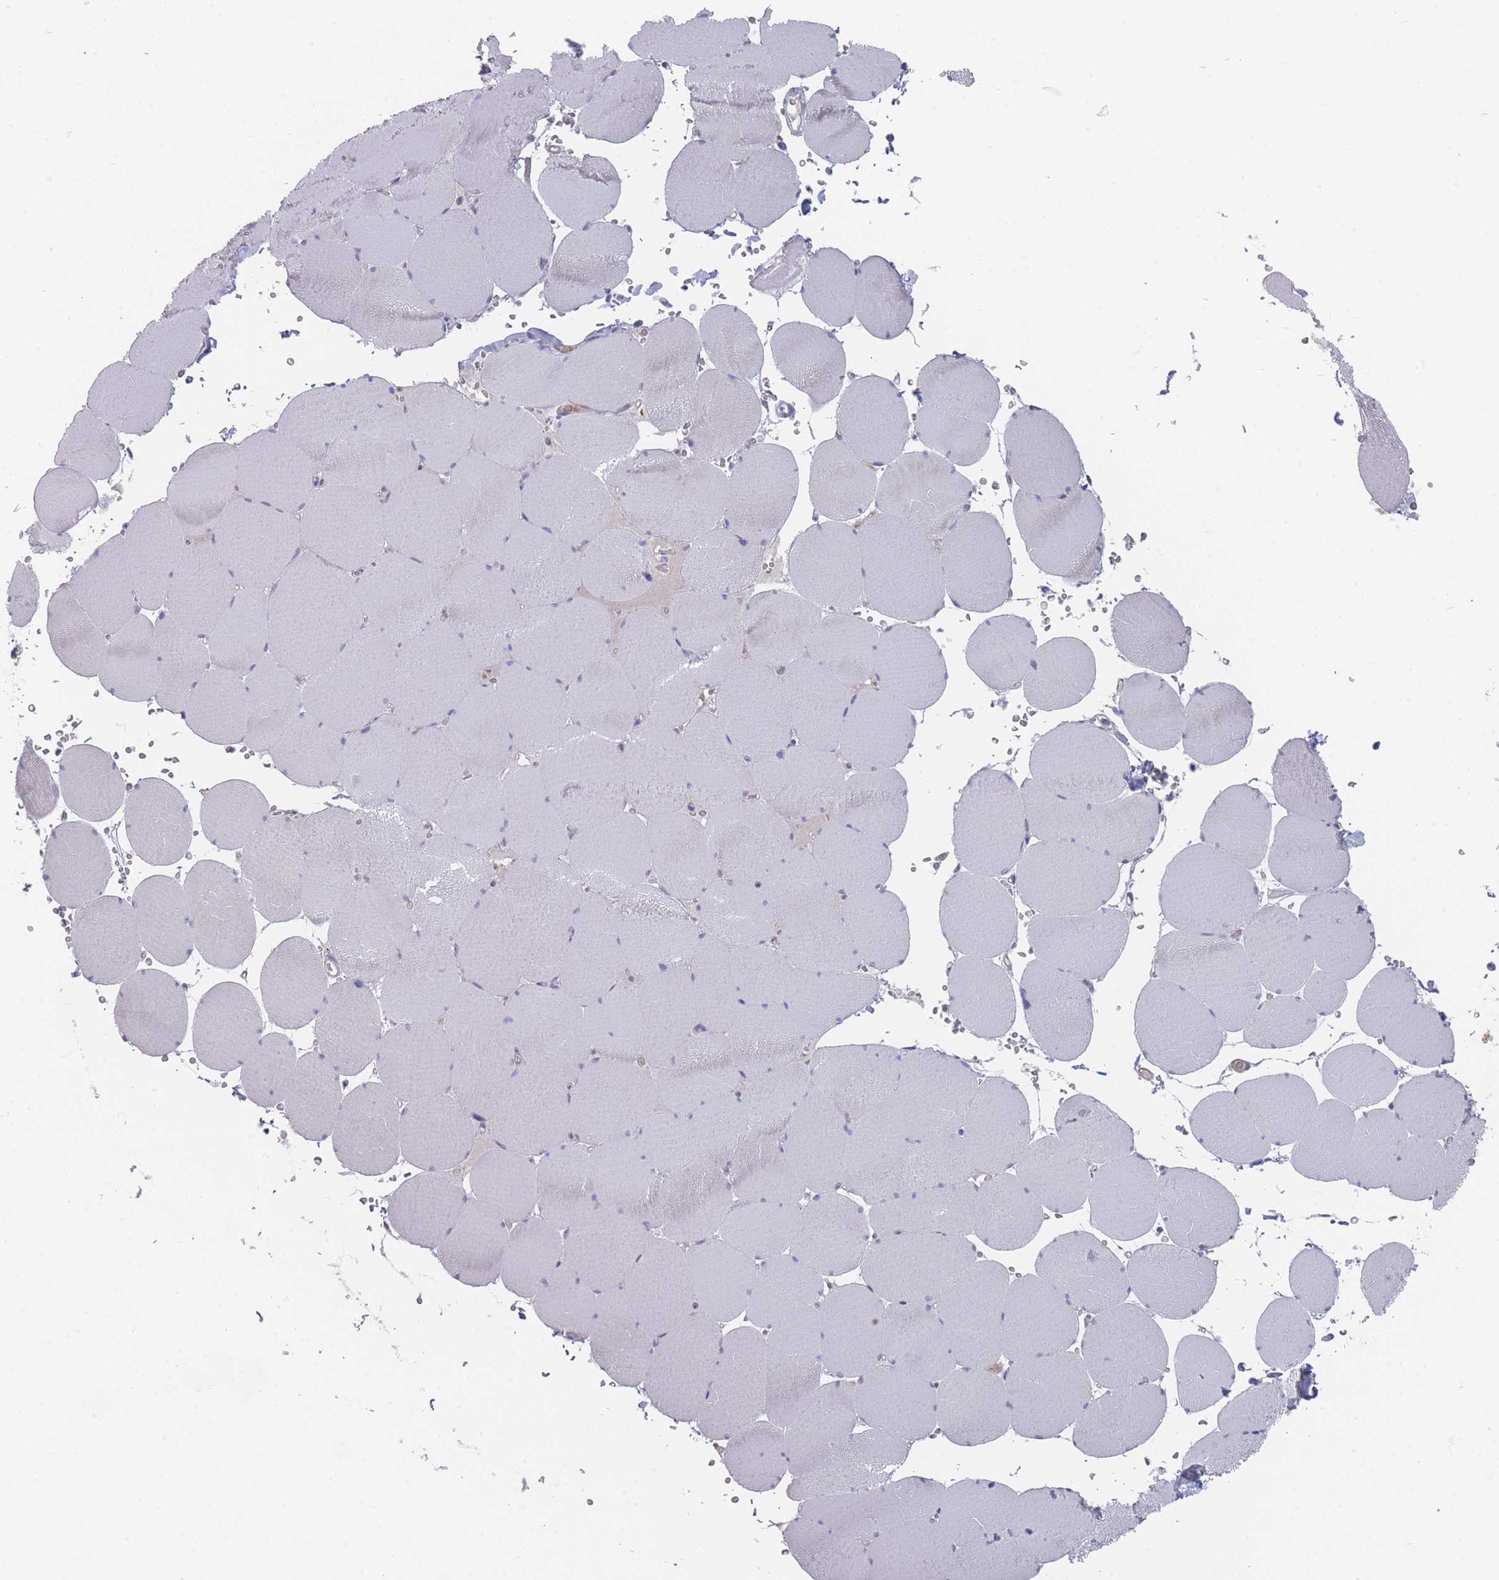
{"staining": {"intensity": "negative", "quantity": "none", "location": "none"}, "tissue": "skeletal muscle", "cell_type": "Myocytes", "image_type": "normal", "snomed": [{"axis": "morphology", "description": "Normal tissue, NOS"}, {"axis": "topography", "description": "Skeletal muscle"}, {"axis": "topography", "description": "Head-Neck"}], "caption": "A photomicrograph of skeletal muscle stained for a protein exhibits no brown staining in myocytes. Brightfield microscopy of immunohistochemistry (IHC) stained with DAB (brown) and hematoxylin (blue), captured at high magnification.", "gene": "TRARG1", "patient": {"sex": "male", "age": 66}}